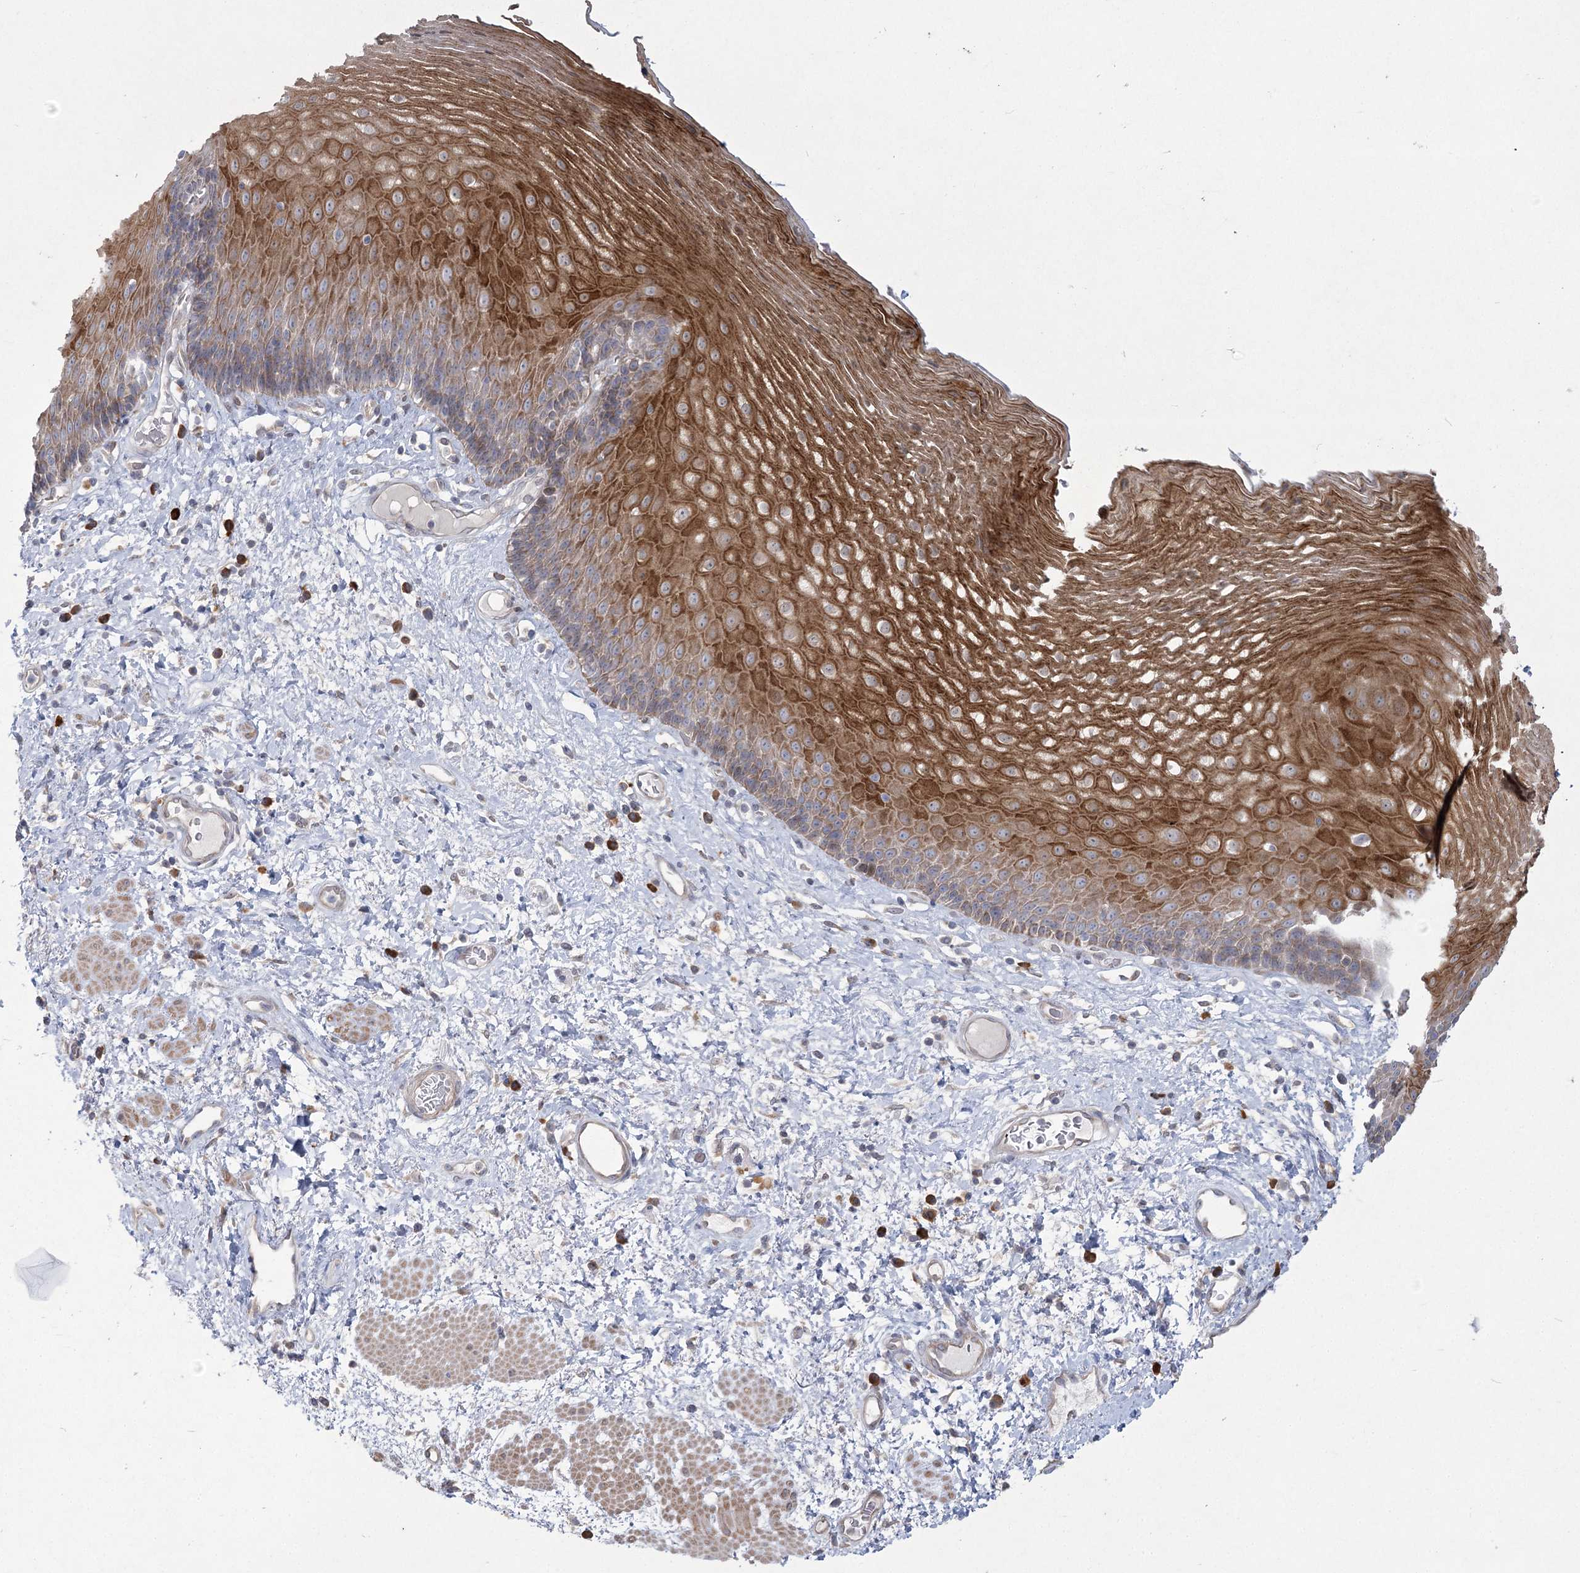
{"staining": {"intensity": "strong", "quantity": "25%-75%", "location": "cytoplasmic/membranous"}, "tissue": "esophagus", "cell_type": "Squamous epithelial cells", "image_type": "normal", "snomed": [{"axis": "morphology", "description": "Normal tissue, NOS"}, {"axis": "morphology", "description": "Adenocarcinoma, NOS"}, {"axis": "topography", "description": "Esophagus"}], "caption": "High-power microscopy captured an IHC micrograph of benign esophagus, revealing strong cytoplasmic/membranous positivity in approximately 25%-75% of squamous epithelial cells.", "gene": "CAMTA1", "patient": {"sex": "male", "age": 62}}